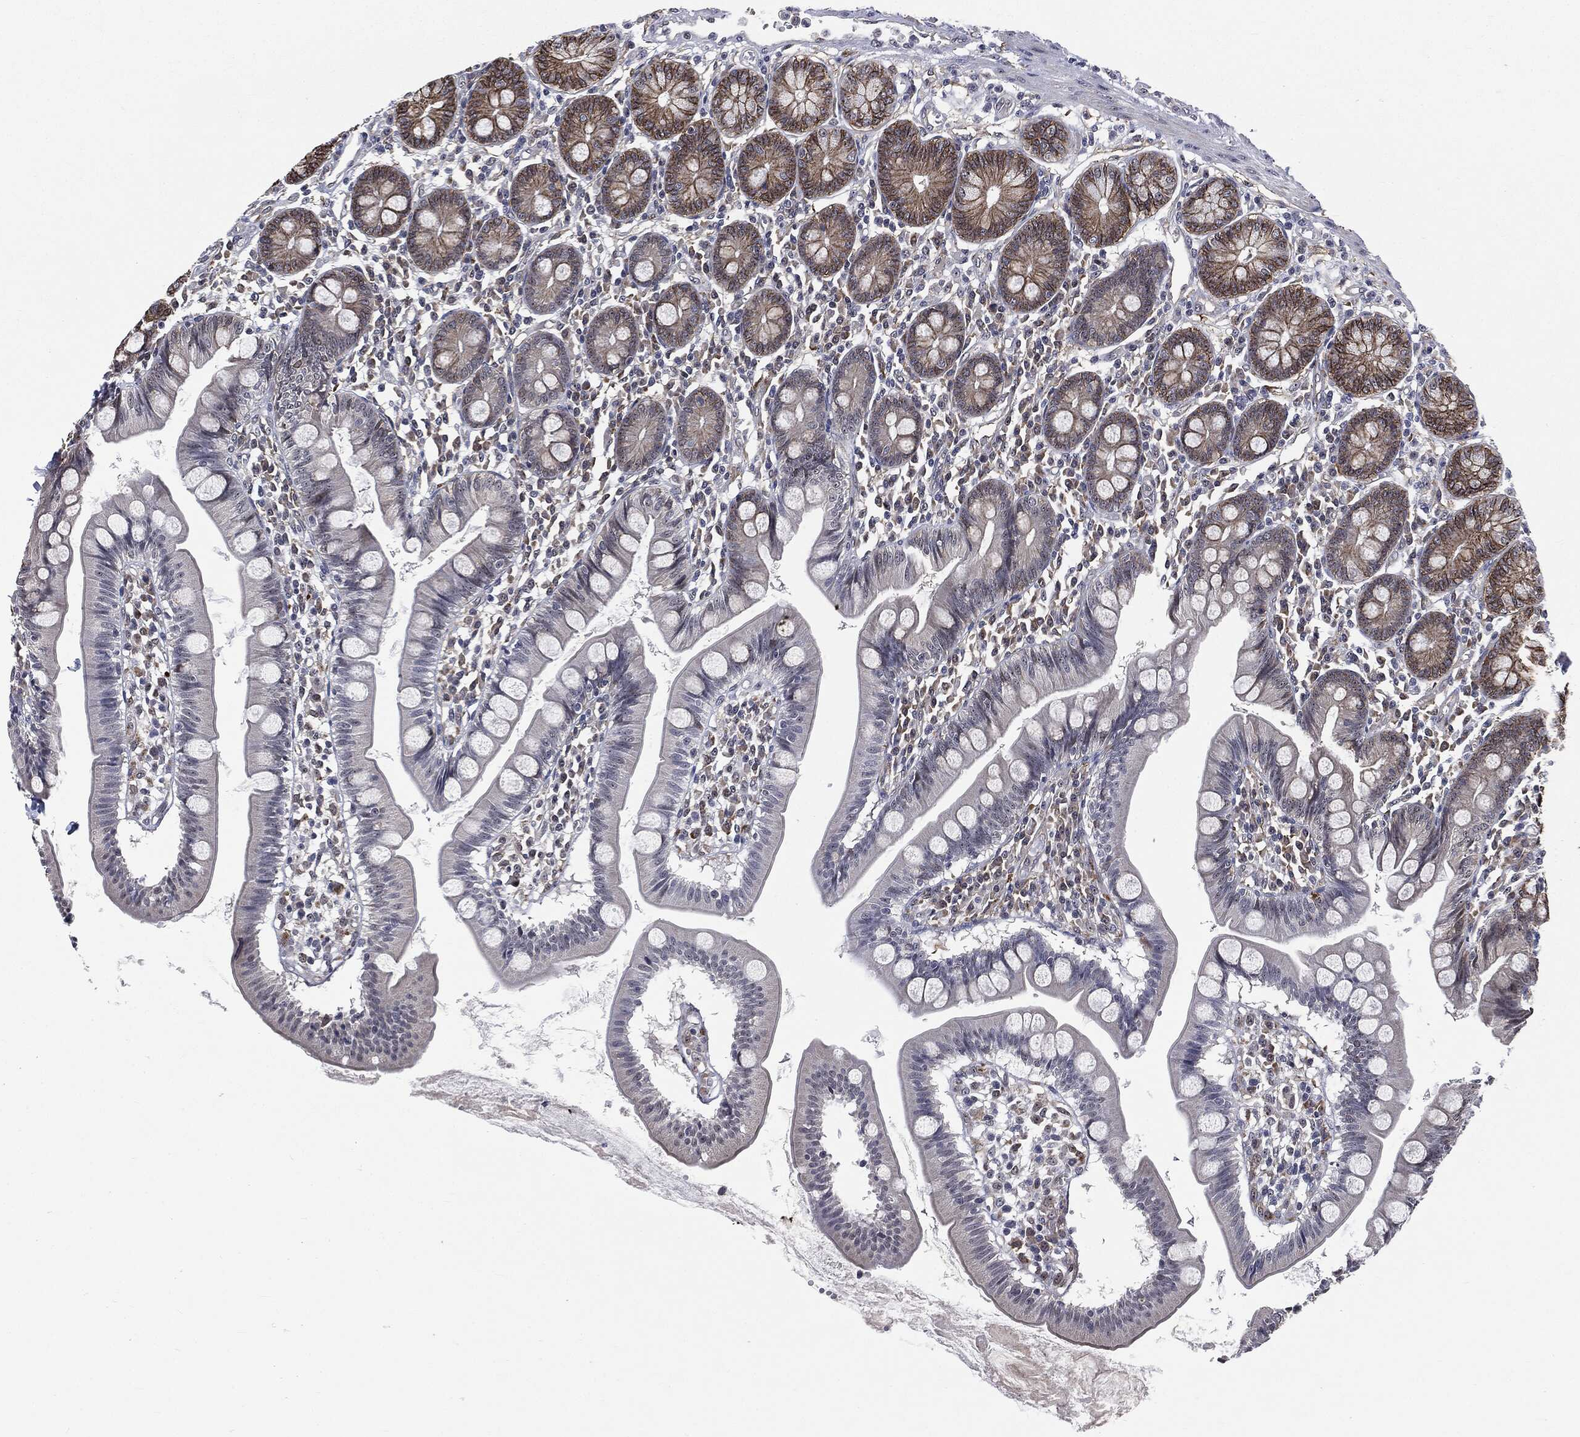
{"staining": {"intensity": "moderate", "quantity": "25%-75%", "location": "cytoplasmic/membranous"}, "tissue": "small intestine", "cell_type": "Glandular cells", "image_type": "normal", "snomed": [{"axis": "morphology", "description": "Normal tissue, NOS"}, {"axis": "topography", "description": "Small intestine"}], "caption": "Glandular cells exhibit moderate cytoplasmic/membranous positivity in about 25%-75% of cells in unremarkable small intestine. The staining is performed using DAB brown chromogen to label protein expression. The nuclei are counter-stained blue using hematoxylin.", "gene": "TRMT1L", "patient": {"sex": "male", "age": 88}}